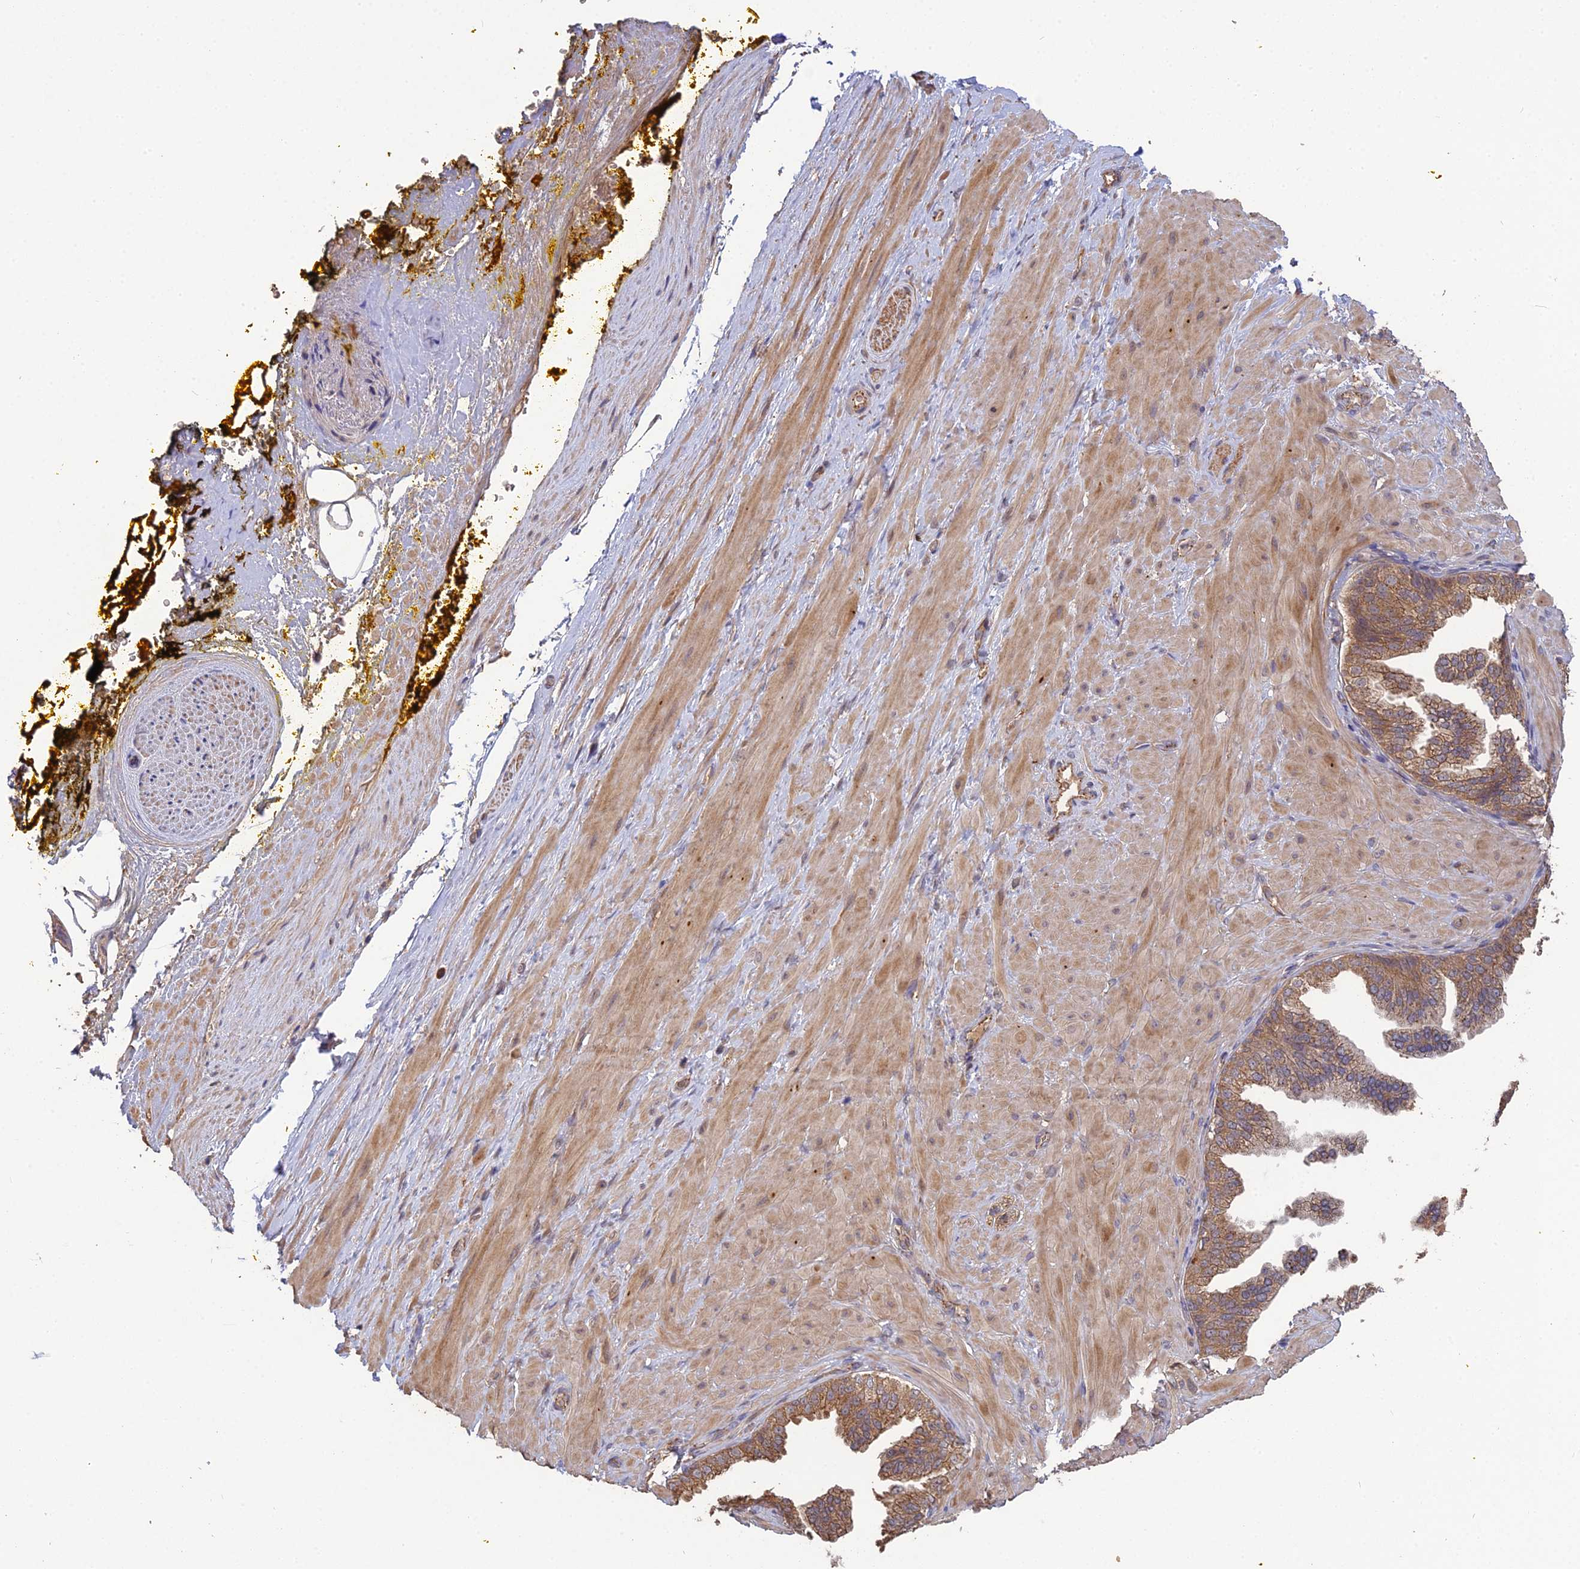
{"staining": {"intensity": "moderate", "quantity": ">75%", "location": "cytoplasmic/membranous"}, "tissue": "adipose tissue", "cell_type": "Adipocytes", "image_type": "normal", "snomed": [{"axis": "morphology", "description": "Normal tissue, NOS"}, {"axis": "morphology", "description": "Adenocarcinoma, Low grade"}, {"axis": "topography", "description": "Prostate"}, {"axis": "topography", "description": "Peripheral nerve tissue"}], "caption": "IHC micrograph of normal human adipose tissue stained for a protein (brown), which displays medium levels of moderate cytoplasmic/membranous staining in approximately >75% of adipocytes.", "gene": "ARHGAP40", "patient": {"sex": "male", "age": 63}}